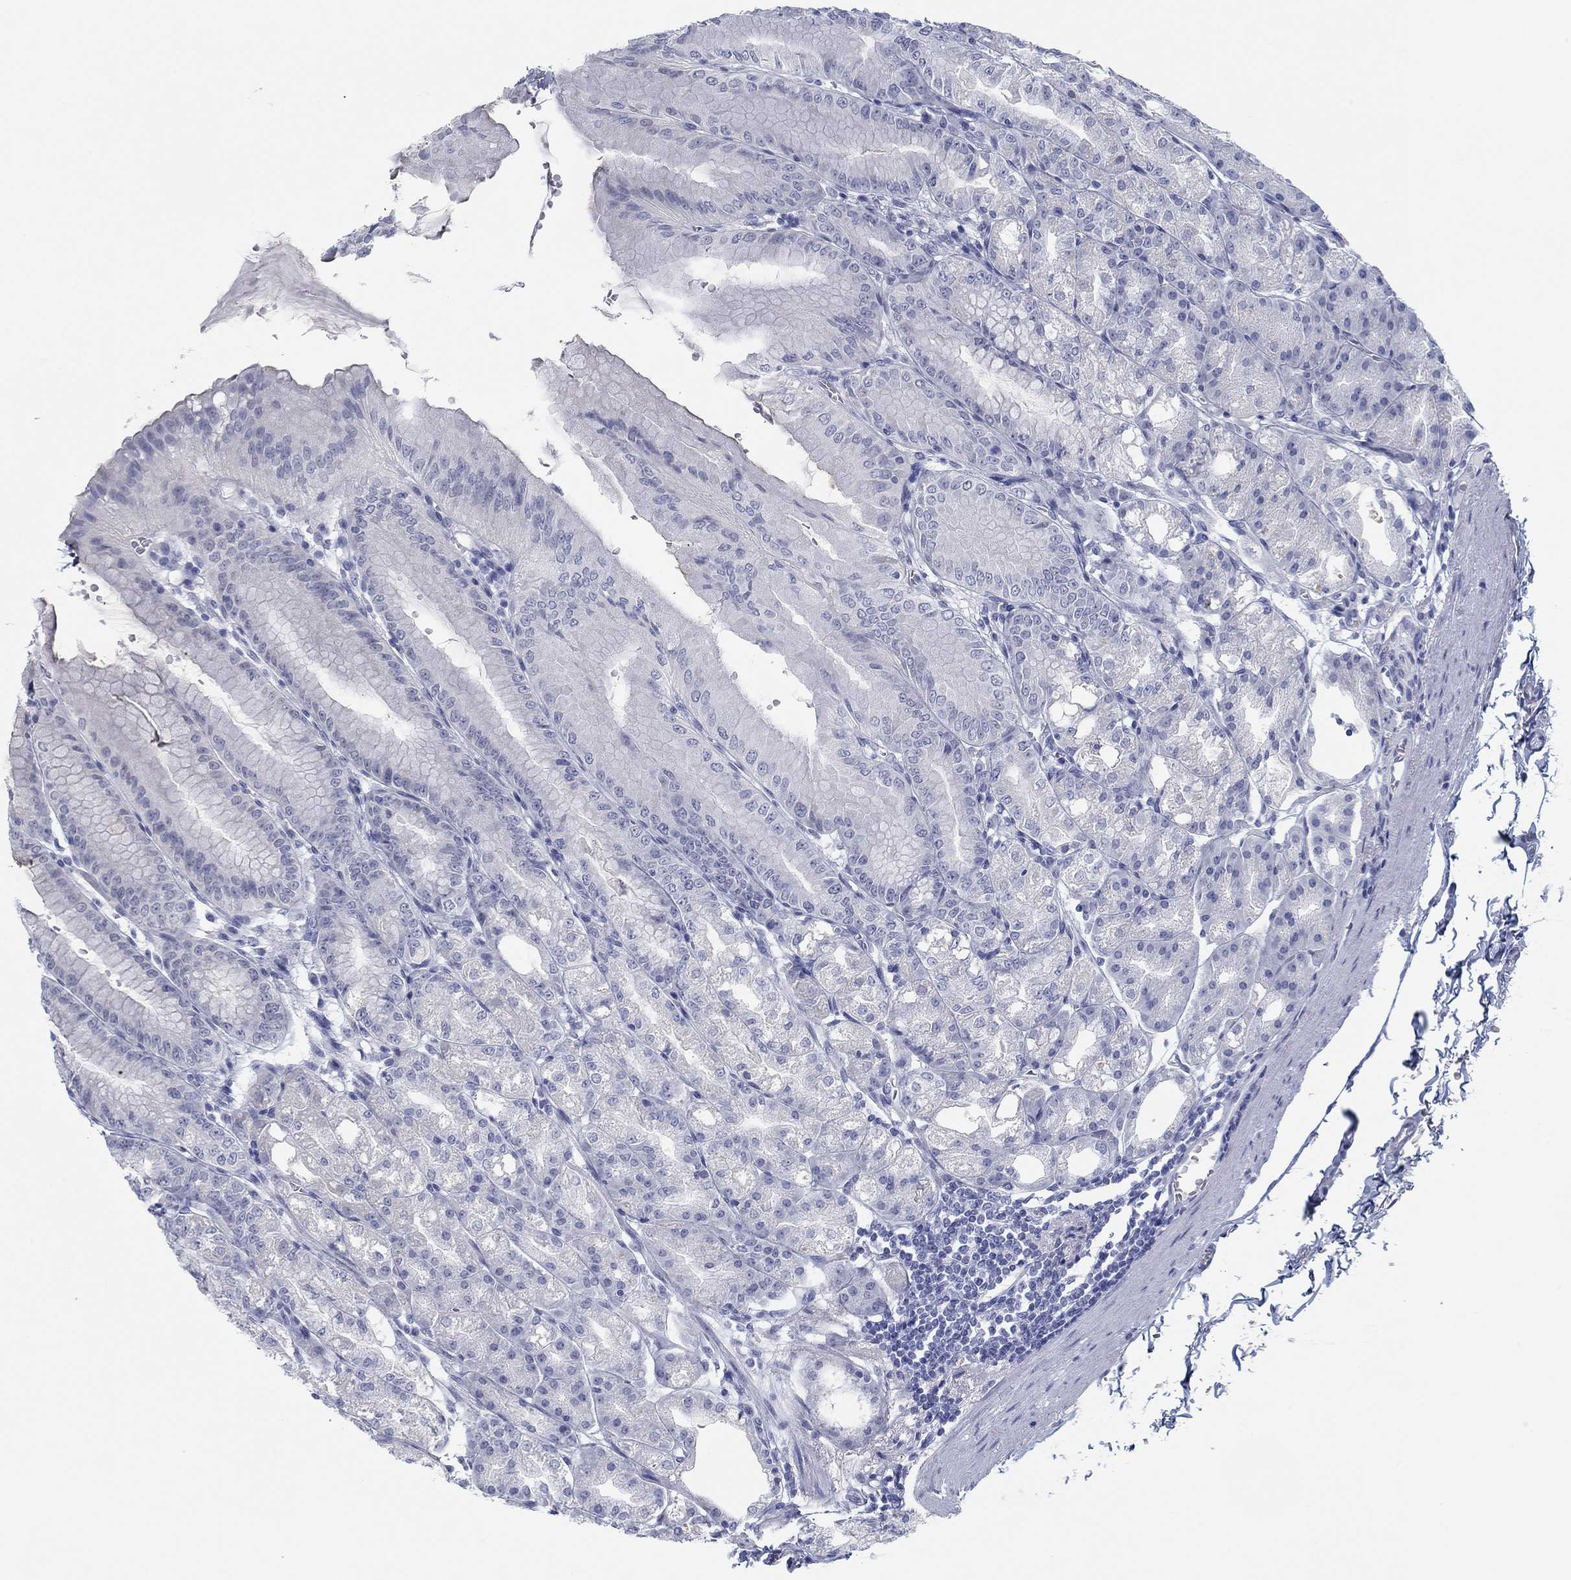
{"staining": {"intensity": "weak", "quantity": "<25%", "location": "cytoplasmic/membranous"}, "tissue": "stomach", "cell_type": "Glandular cells", "image_type": "normal", "snomed": [{"axis": "morphology", "description": "Normal tissue, NOS"}, {"axis": "topography", "description": "Stomach"}], "caption": "The immunohistochemistry image has no significant expression in glandular cells of stomach. Nuclei are stained in blue.", "gene": "DNAL1", "patient": {"sex": "male", "age": 71}}